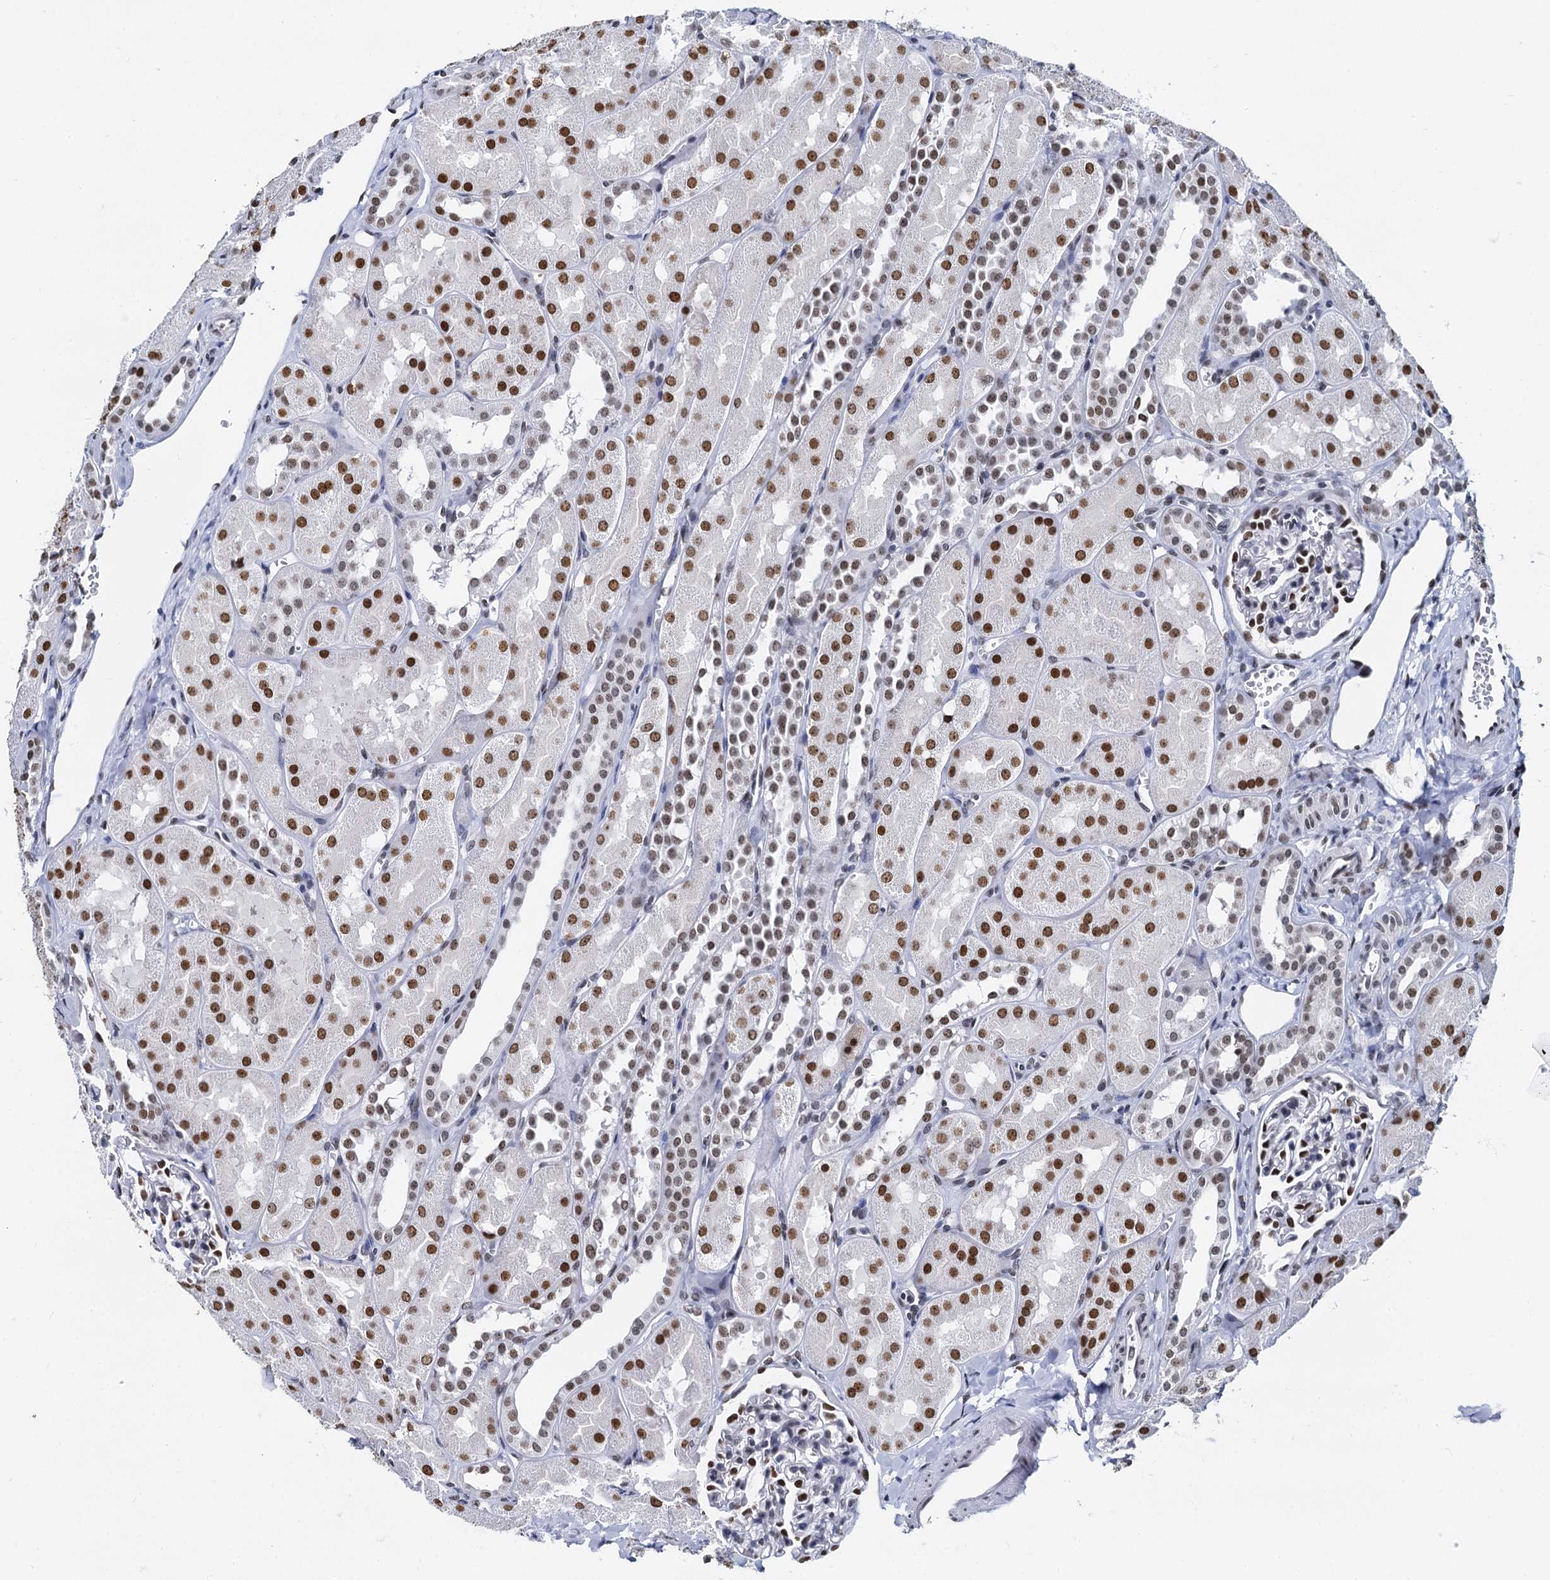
{"staining": {"intensity": "strong", "quantity": "25%-75%", "location": "nuclear"}, "tissue": "kidney", "cell_type": "Cells in glomeruli", "image_type": "normal", "snomed": [{"axis": "morphology", "description": "Normal tissue, NOS"}, {"axis": "topography", "description": "Kidney"}, {"axis": "topography", "description": "Urinary bladder"}], "caption": "Protein staining of normal kidney demonstrates strong nuclear positivity in about 25%-75% of cells in glomeruli.", "gene": "CMAS", "patient": {"sex": "male", "age": 16}}